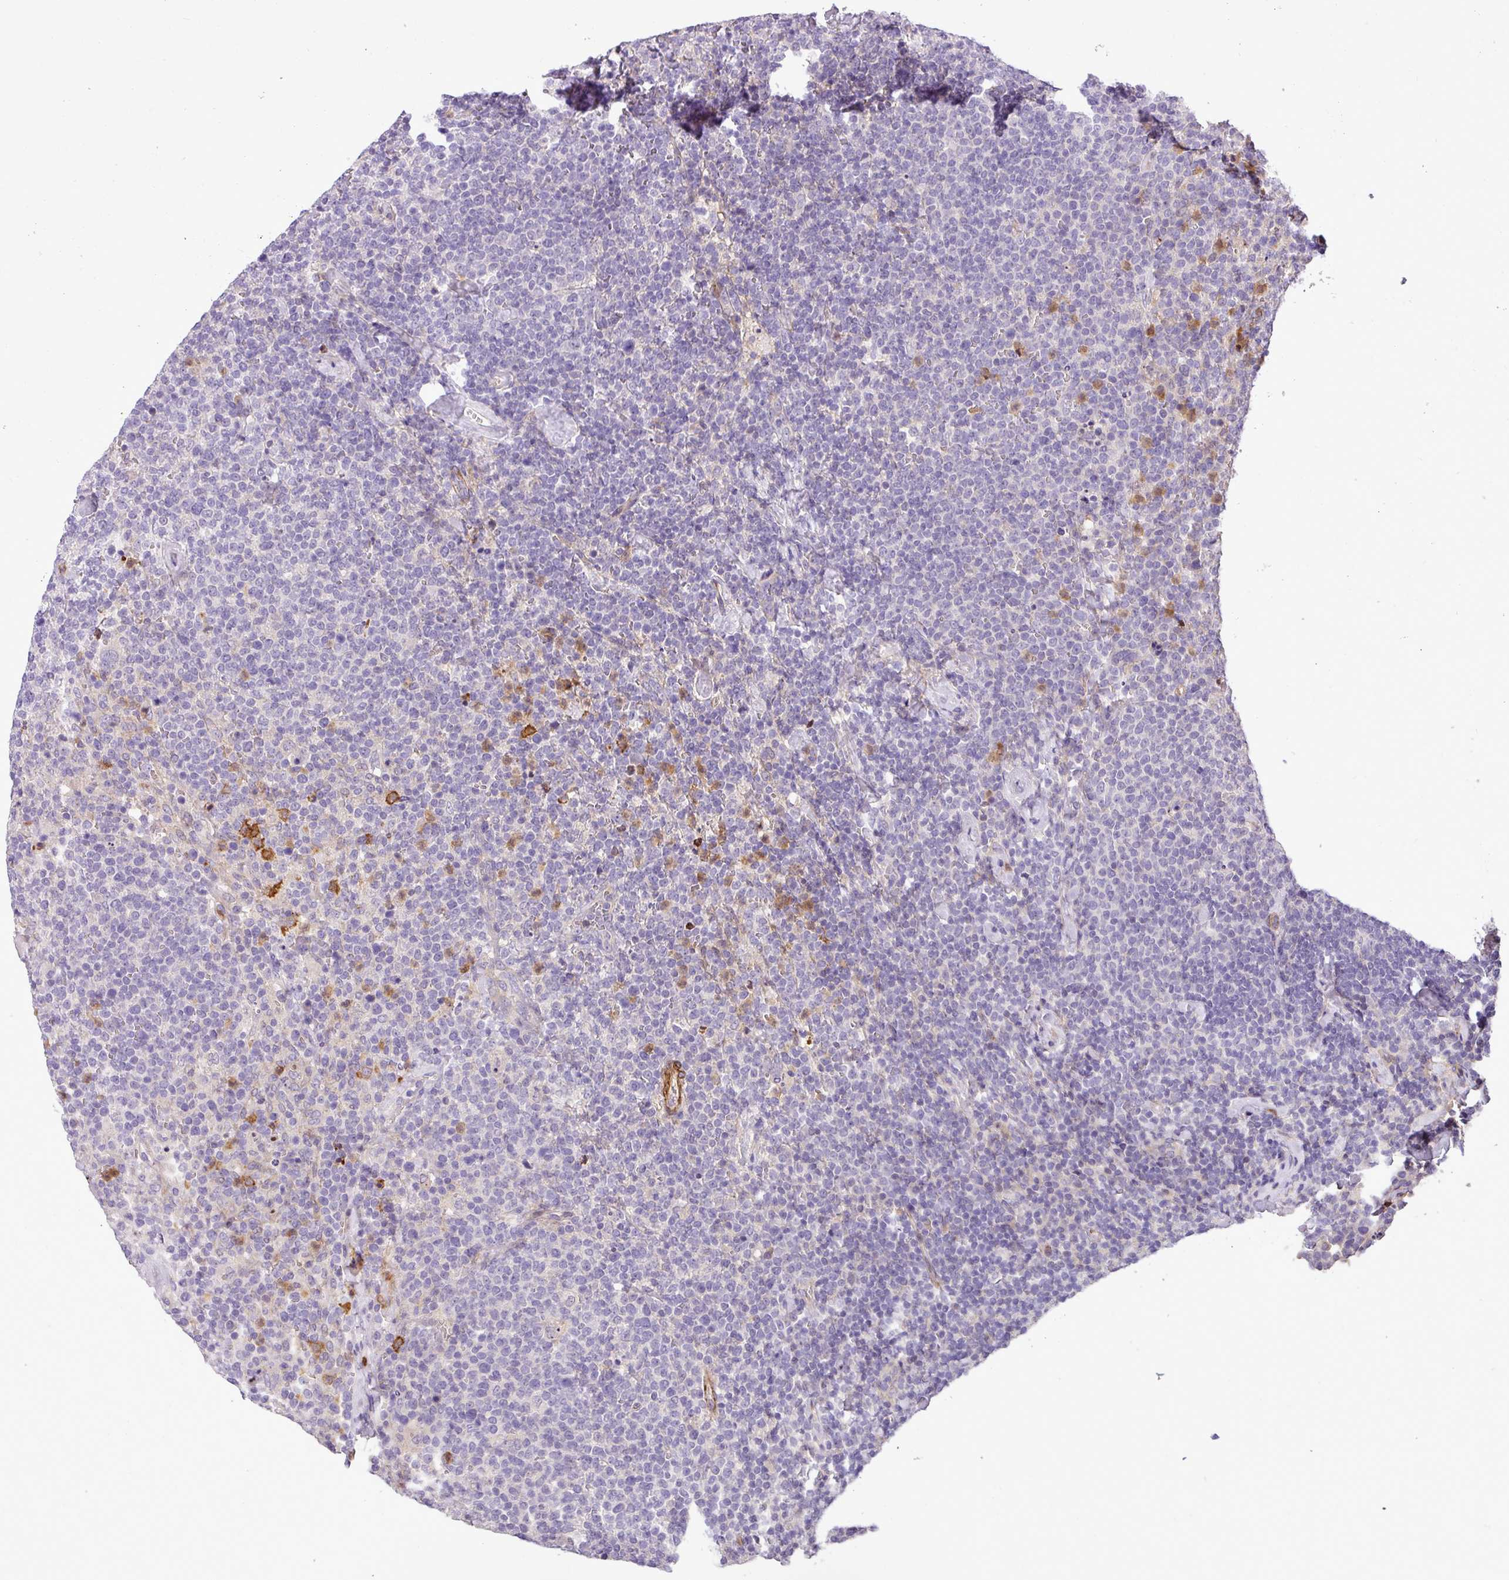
{"staining": {"intensity": "negative", "quantity": "none", "location": "none"}, "tissue": "lymphoma", "cell_type": "Tumor cells", "image_type": "cancer", "snomed": [{"axis": "morphology", "description": "Malignant lymphoma, non-Hodgkin's type, High grade"}, {"axis": "topography", "description": "Lymph node"}], "caption": "The histopathology image reveals no staining of tumor cells in lymphoma.", "gene": "NBEAL2", "patient": {"sex": "male", "age": 61}}